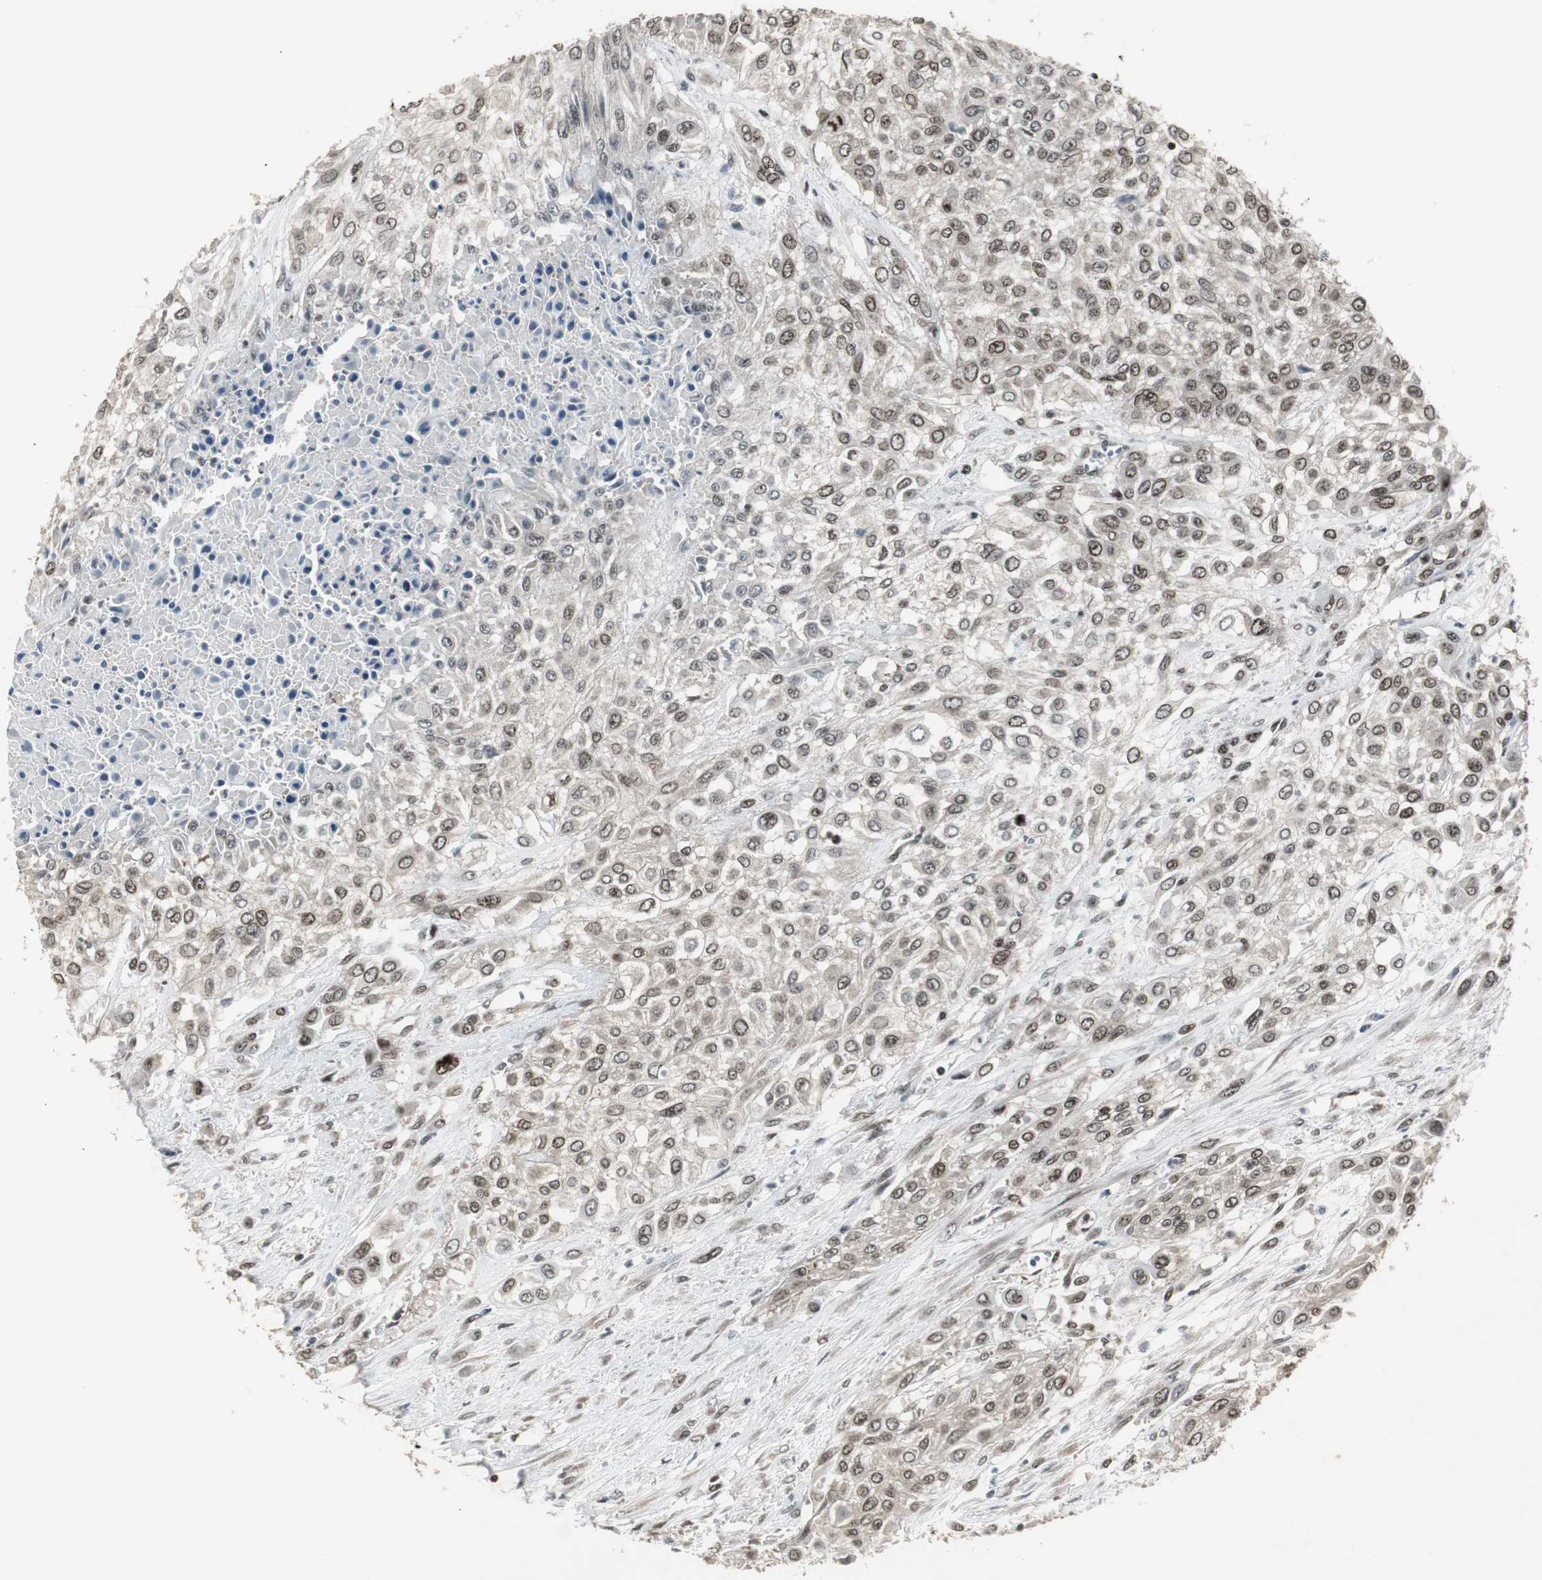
{"staining": {"intensity": "weak", "quantity": ">75%", "location": "nuclear"}, "tissue": "urothelial cancer", "cell_type": "Tumor cells", "image_type": "cancer", "snomed": [{"axis": "morphology", "description": "Urothelial carcinoma, High grade"}, {"axis": "topography", "description": "Urinary bladder"}], "caption": "Tumor cells demonstrate low levels of weak nuclear staining in approximately >75% of cells in human high-grade urothelial carcinoma. Nuclei are stained in blue.", "gene": "MPG", "patient": {"sex": "male", "age": 57}}